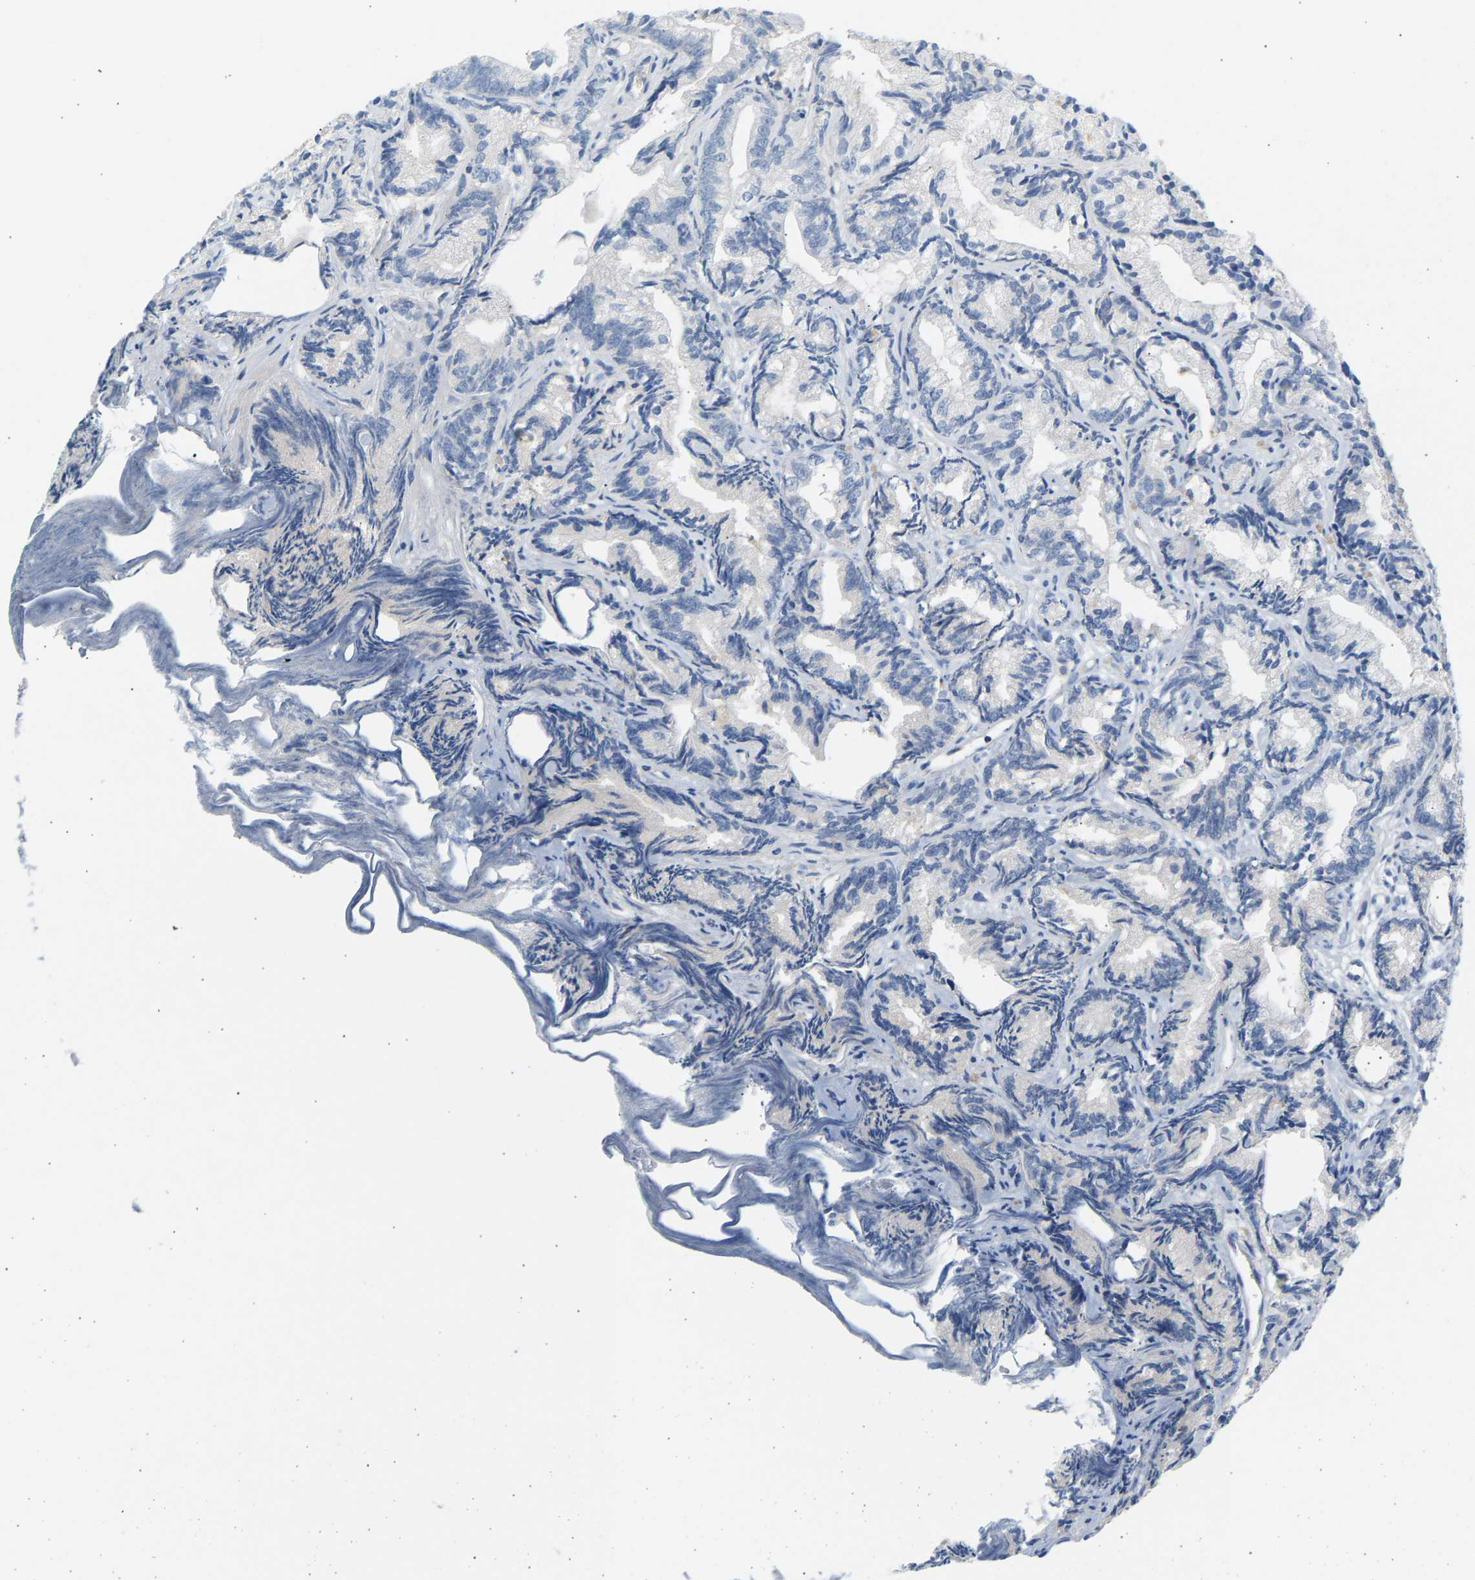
{"staining": {"intensity": "negative", "quantity": "none", "location": "none"}, "tissue": "prostate cancer", "cell_type": "Tumor cells", "image_type": "cancer", "snomed": [{"axis": "morphology", "description": "Adenocarcinoma, Low grade"}, {"axis": "topography", "description": "Prostate"}], "caption": "This is an IHC image of human prostate cancer. There is no staining in tumor cells.", "gene": "FNBP1", "patient": {"sex": "male", "age": 89}}